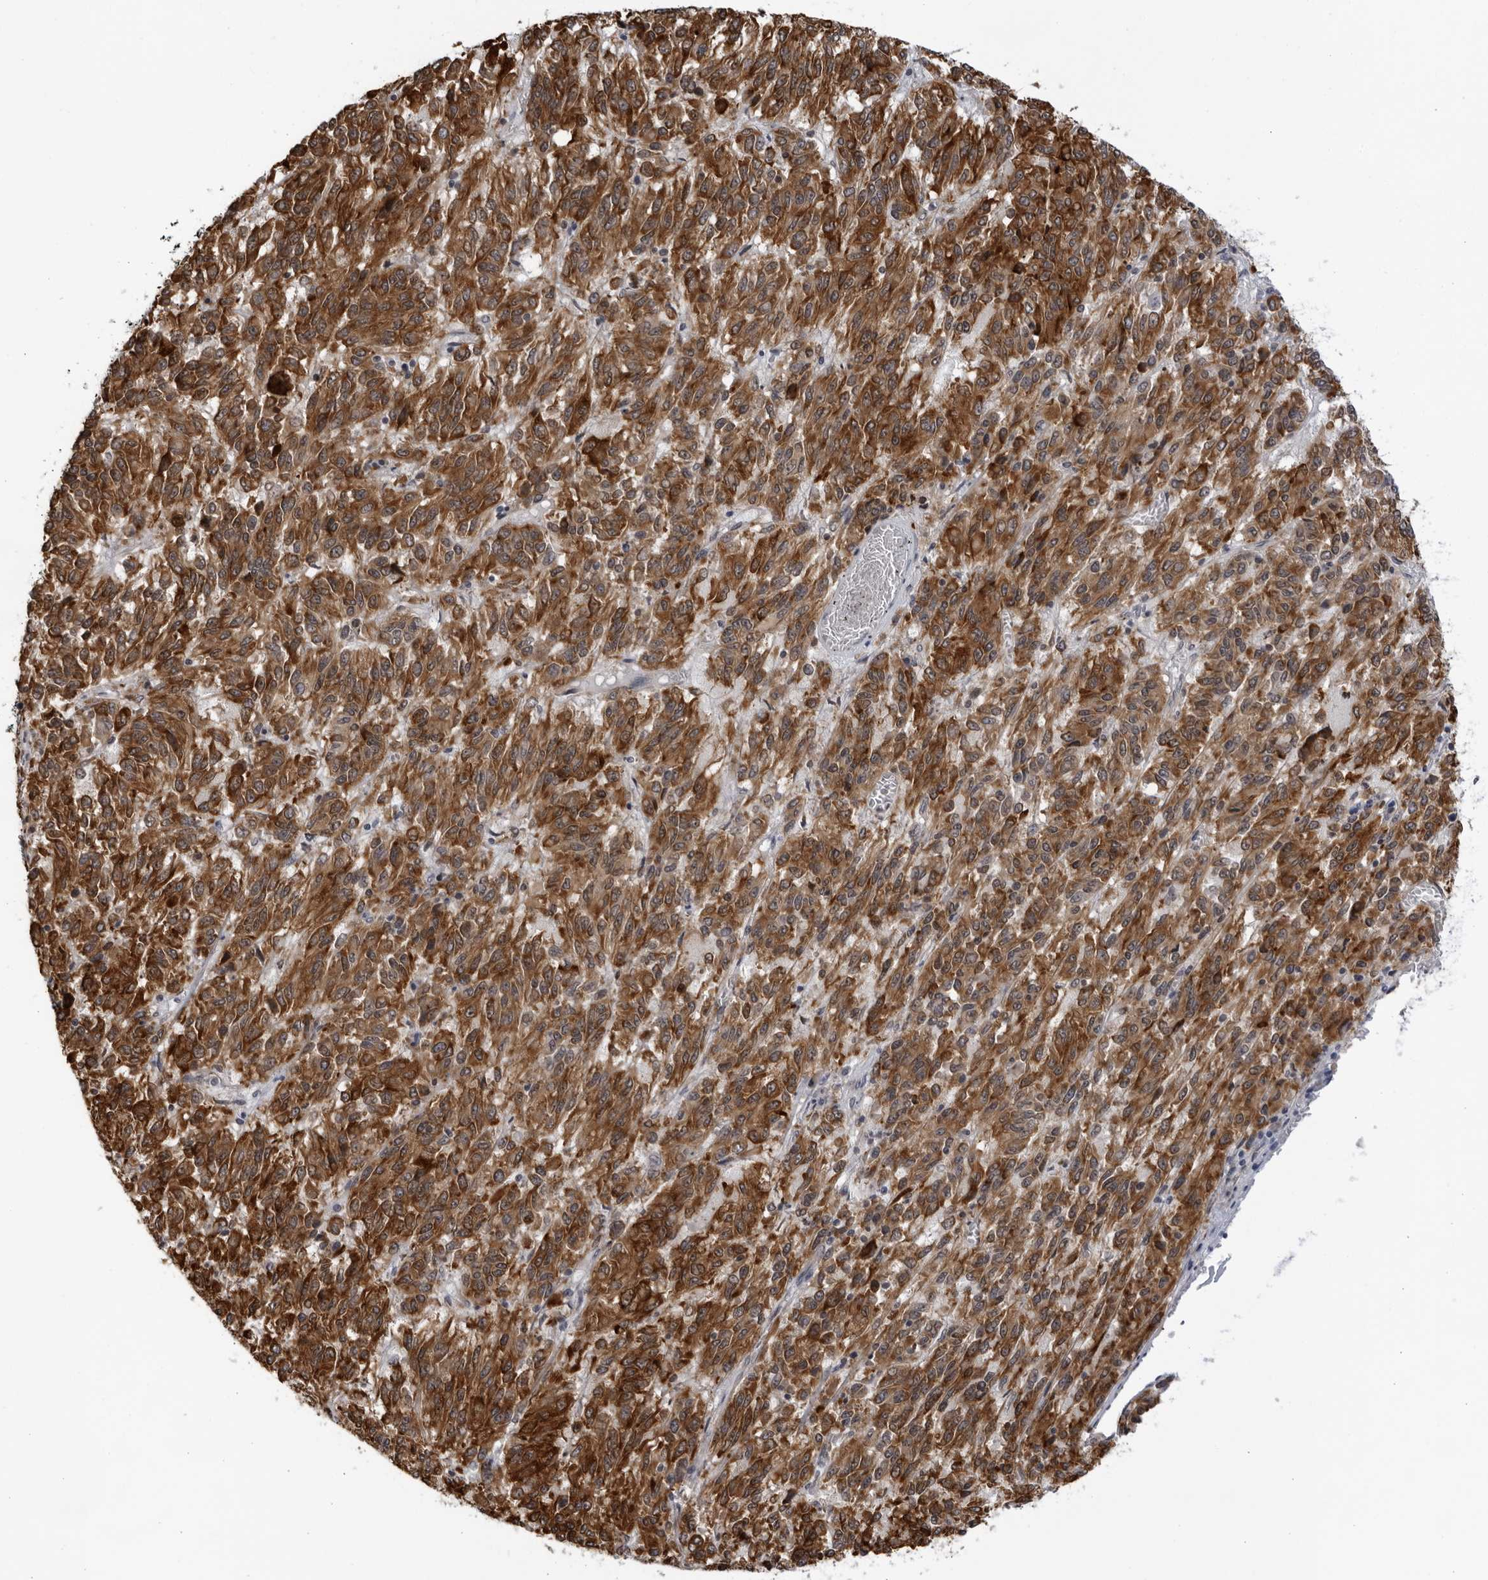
{"staining": {"intensity": "moderate", "quantity": ">75%", "location": "cytoplasmic/membranous"}, "tissue": "melanoma", "cell_type": "Tumor cells", "image_type": "cancer", "snomed": [{"axis": "morphology", "description": "Malignant melanoma, Metastatic site"}, {"axis": "topography", "description": "Lung"}], "caption": "Protein staining exhibits moderate cytoplasmic/membranous expression in approximately >75% of tumor cells in malignant melanoma (metastatic site).", "gene": "BMP2K", "patient": {"sex": "male", "age": 64}}